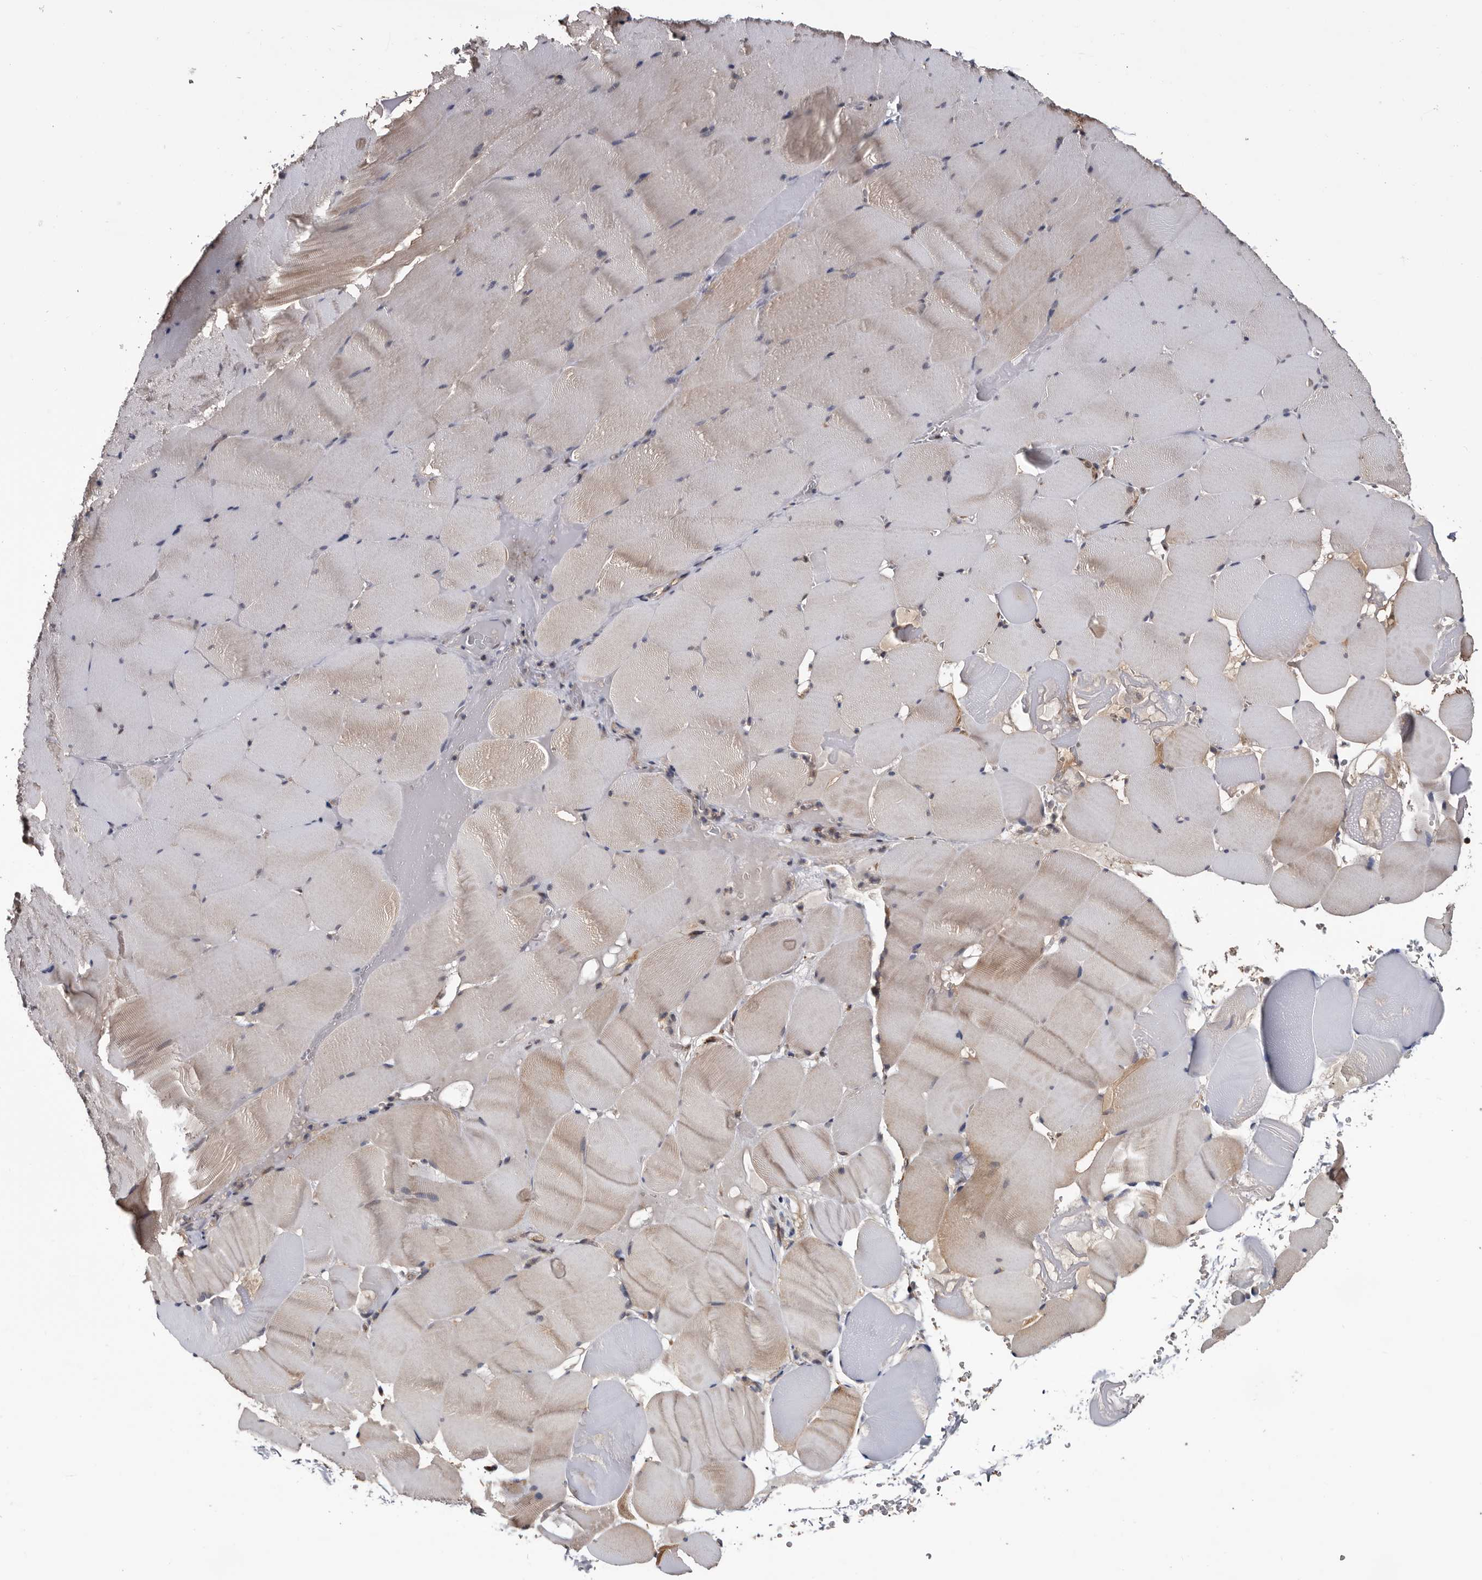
{"staining": {"intensity": "moderate", "quantity": "25%-75%", "location": "cytoplasmic/membranous"}, "tissue": "skeletal muscle", "cell_type": "Myocytes", "image_type": "normal", "snomed": [{"axis": "morphology", "description": "Normal tissue, NOS"}, {"axis": "topography", "description": "Skeletal muscle"}], "caption": "Immunohistochemistry (IHC) photomicrograph of benign skeletal muscle: skeletal muscle stained using IHC exhibits medium levels of moderate protein expression localized specifically in the cytoplasmic/membranous of myocytes, appearing as a cytoplasmic/membranous brown color.", "gene": "TTI2", "patient": {"sex": "male", "age": 62}}